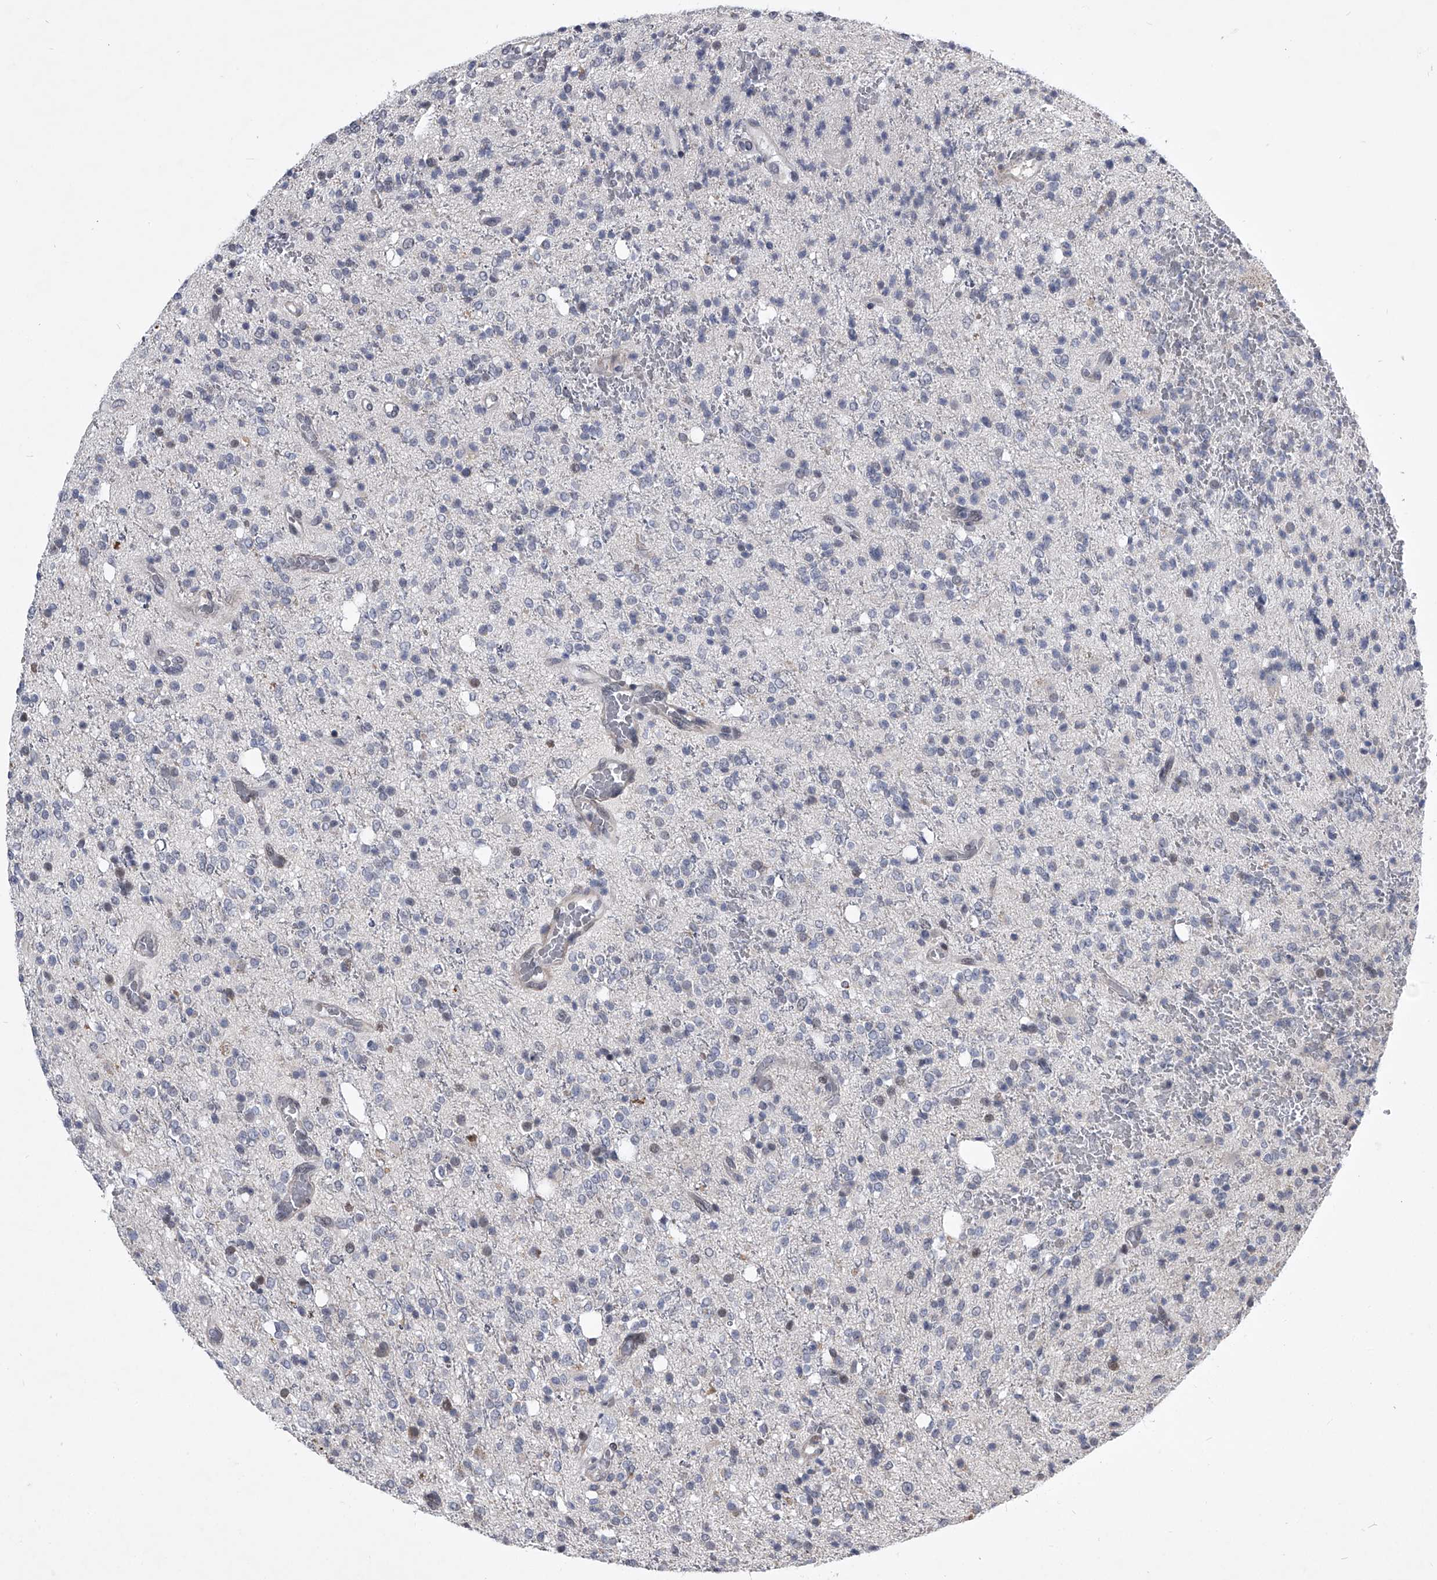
{"staining": {"intensity": "negative", "quantity": "none", "location": "none"}, "tissue": "glioma", "cell_type": "Tumor cells", "image_type": "cancer", "snomed": [{"axis": "morphology", "description": "Glioma, malignant, High grade"}, {"axis": "topography", "description": "Brain"}], "caption": "Tumor cells show no significant expression in glioma. (Brightfield microscopy of DAB immunohistochemistry at high magnification).", "gene": "ZNF76", "patient": {"sex": "male", "age": 34}}